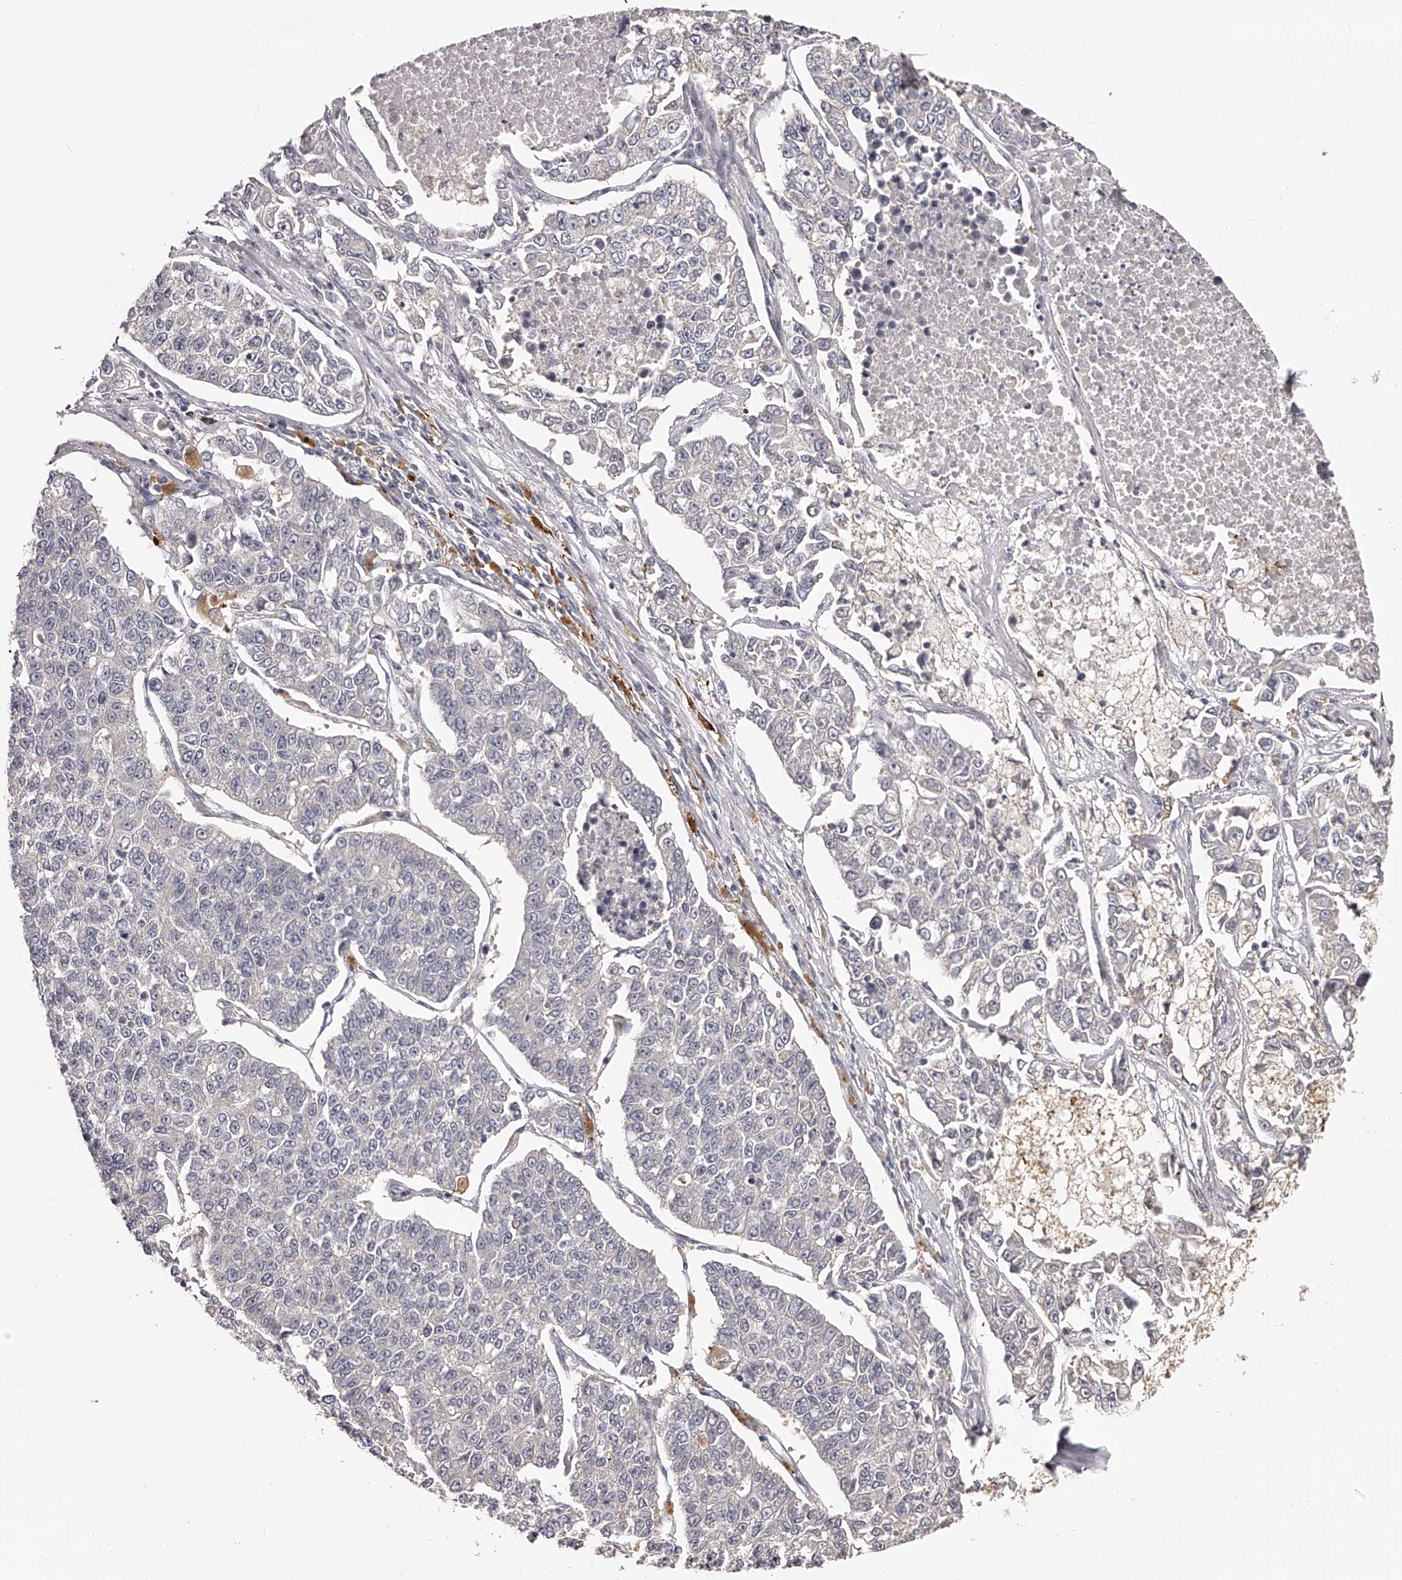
{"staining": {"intensity": "negative", "quantity": "none", "location": "none"}, "tissue": "lung cancer", "cell_type": "Tumor cells", "image_type": "cancer", "snomed": [{"axis": "morphology", "description": "Adenocarcinoma, NOS"}, {"axis": "topography", "description": "Lung"}], "caption": "Tumor cells show no significant staining in lung adenocarcinoma.", "gene": "TNN", "patient": {"sex": "male", "age": 49}}